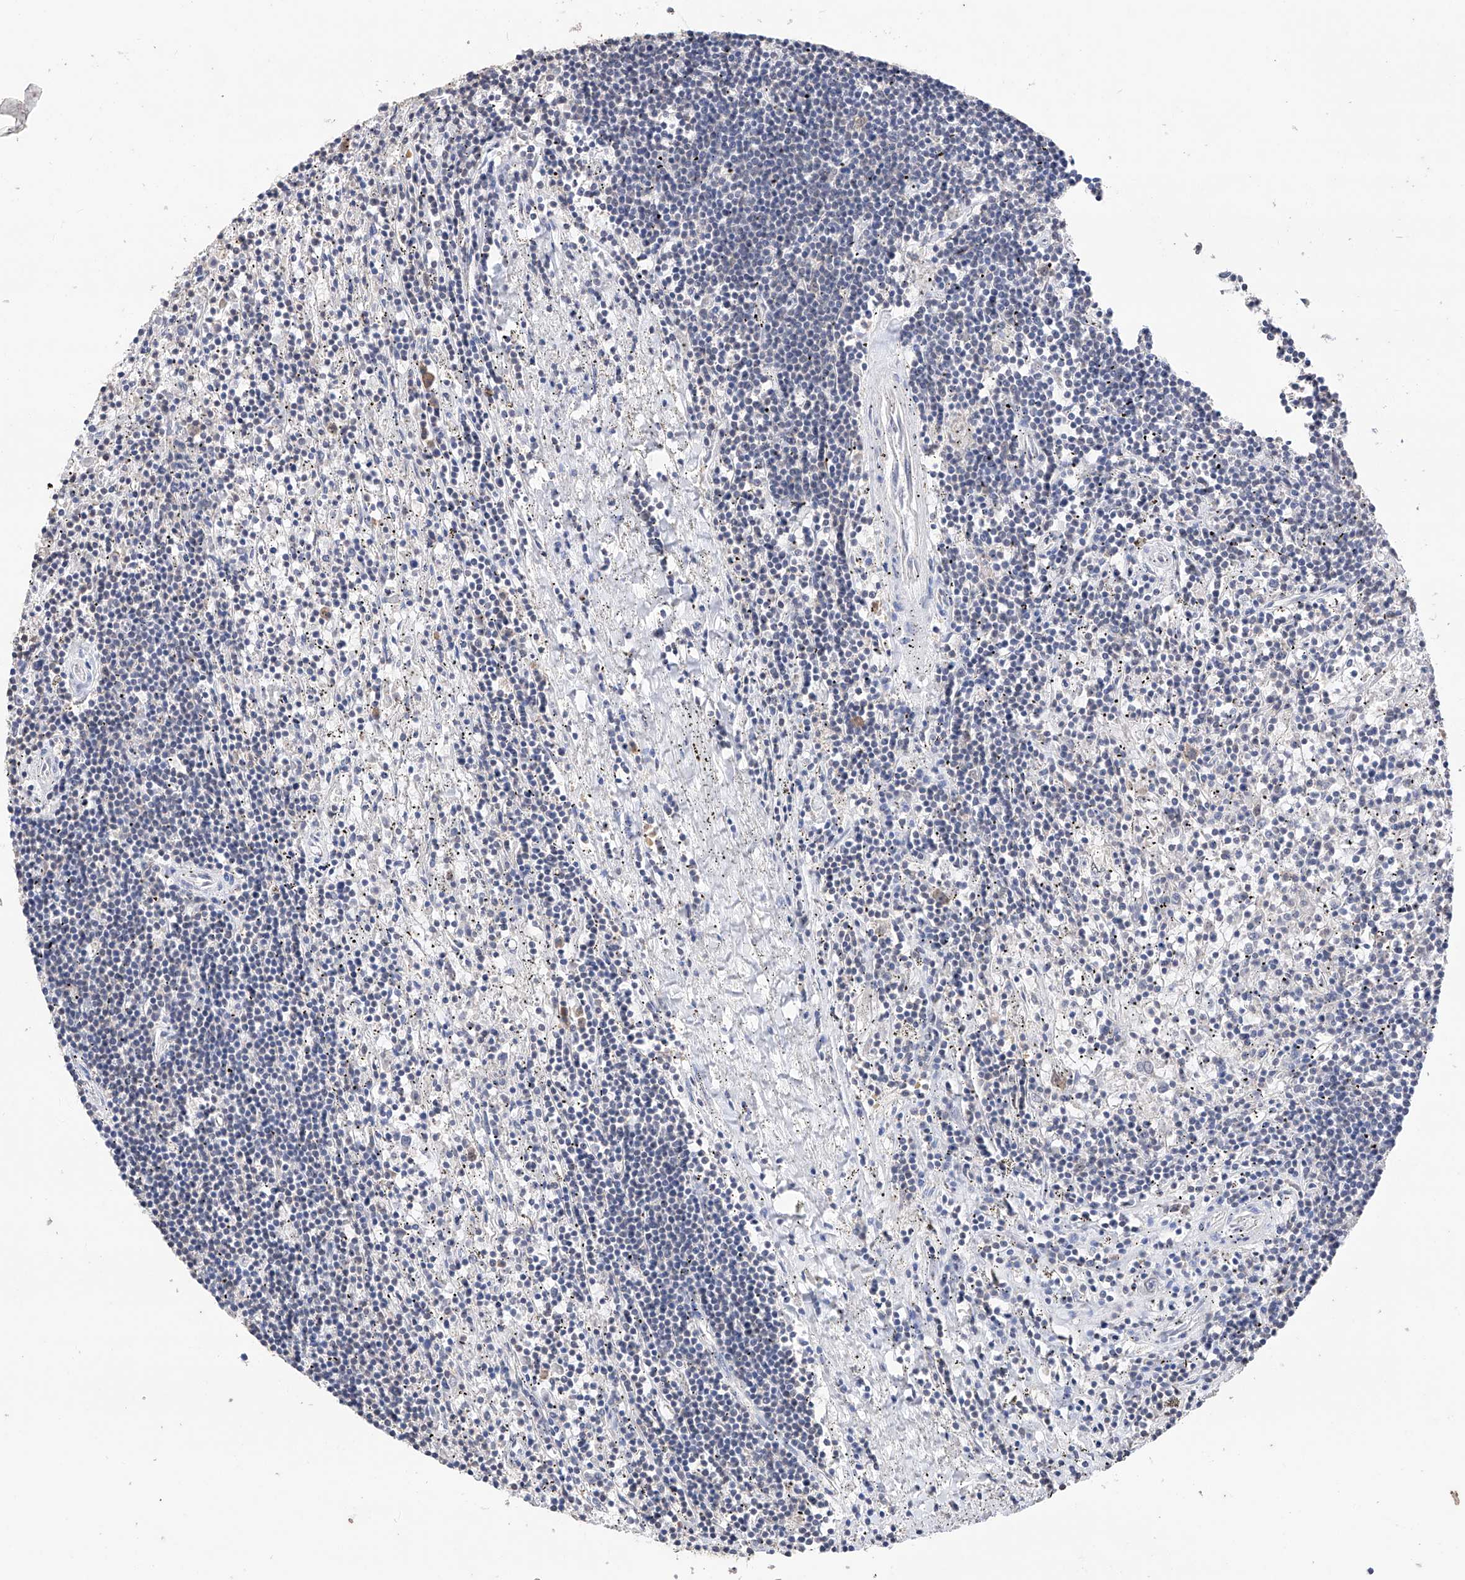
{"staining": {"intensity": "negative", "quantity": "none", "location": "none"}, "tissue": "lymphoma", "cell_type": "Tumor cells", "image_type": "cancer", "snomed": [{"axis": "morphology", "description": "Malignant lymphoma, non-Hodgkin's type, Low grade"}, {"axis": "topography", "description": "Spleen"}], "caption": "IHC of human lymphoma demonstrates no positivity in tumor cells.", "gene": "DMAP1", "patient": {"sex": "male", "age": 76}}